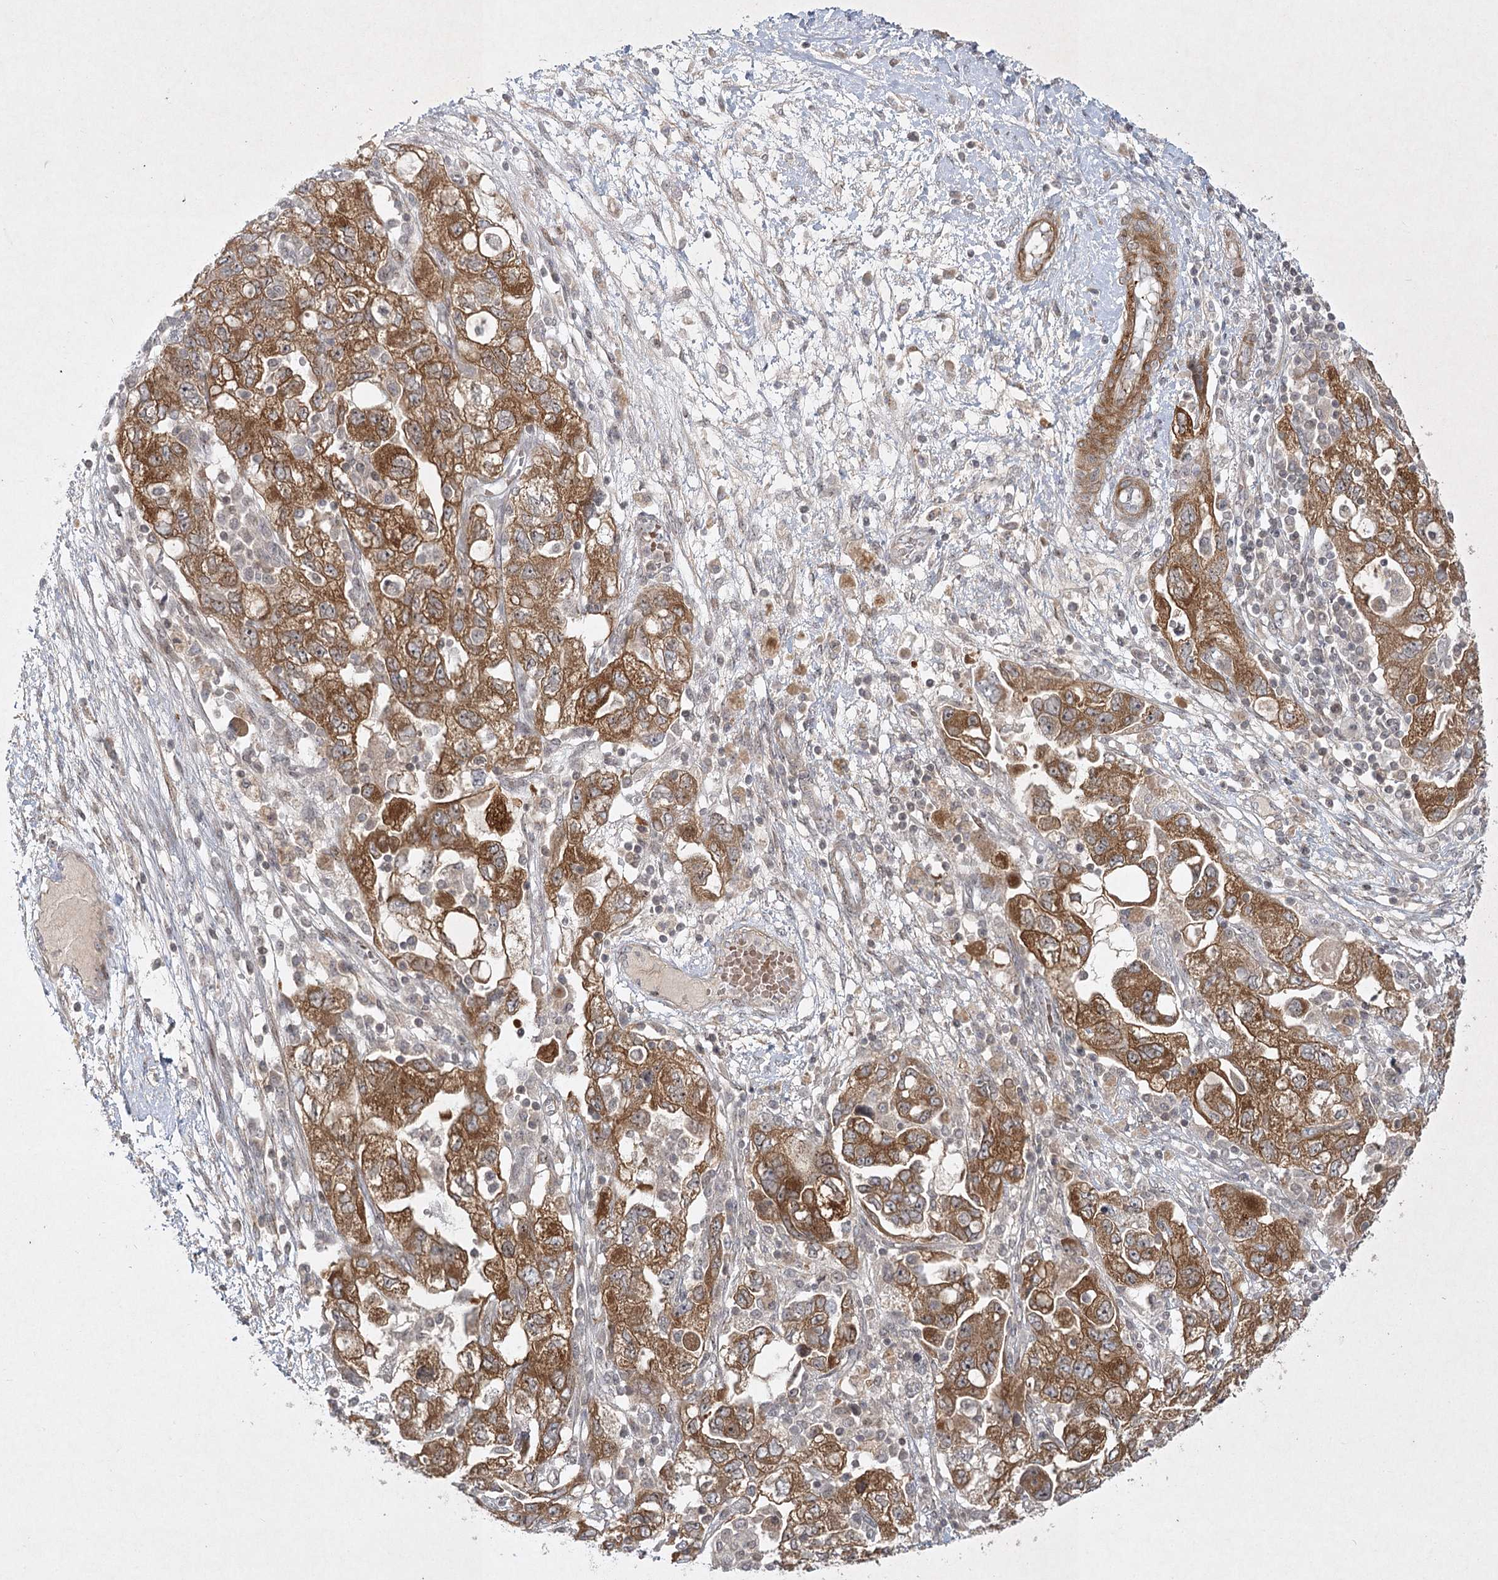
{"staining": {"intensity": "moderate", "quantity": ">75%", "location": "cytoplasmic/membranous"}, "tissue": "ovarian cancer", "cell_type": "Tumor cells", "image_type": "cancer", "snomed": [{"axis": "morphology", "description": "Carcinoma, NOS"}, {"axis": "morphology", "description": "Cystadenocarcinoma, serous, NOS"}, {"axis": "topography", "description": "Ovary"}], "caption": "About >75% of tumor cells in human ovarian cancer display moderate cytoplasmic/membranous protein positivity as visualized by brown immunohistochemical staining.", "gene": "SH2D3A", "patient": {"sex": "female", "age": 69}}